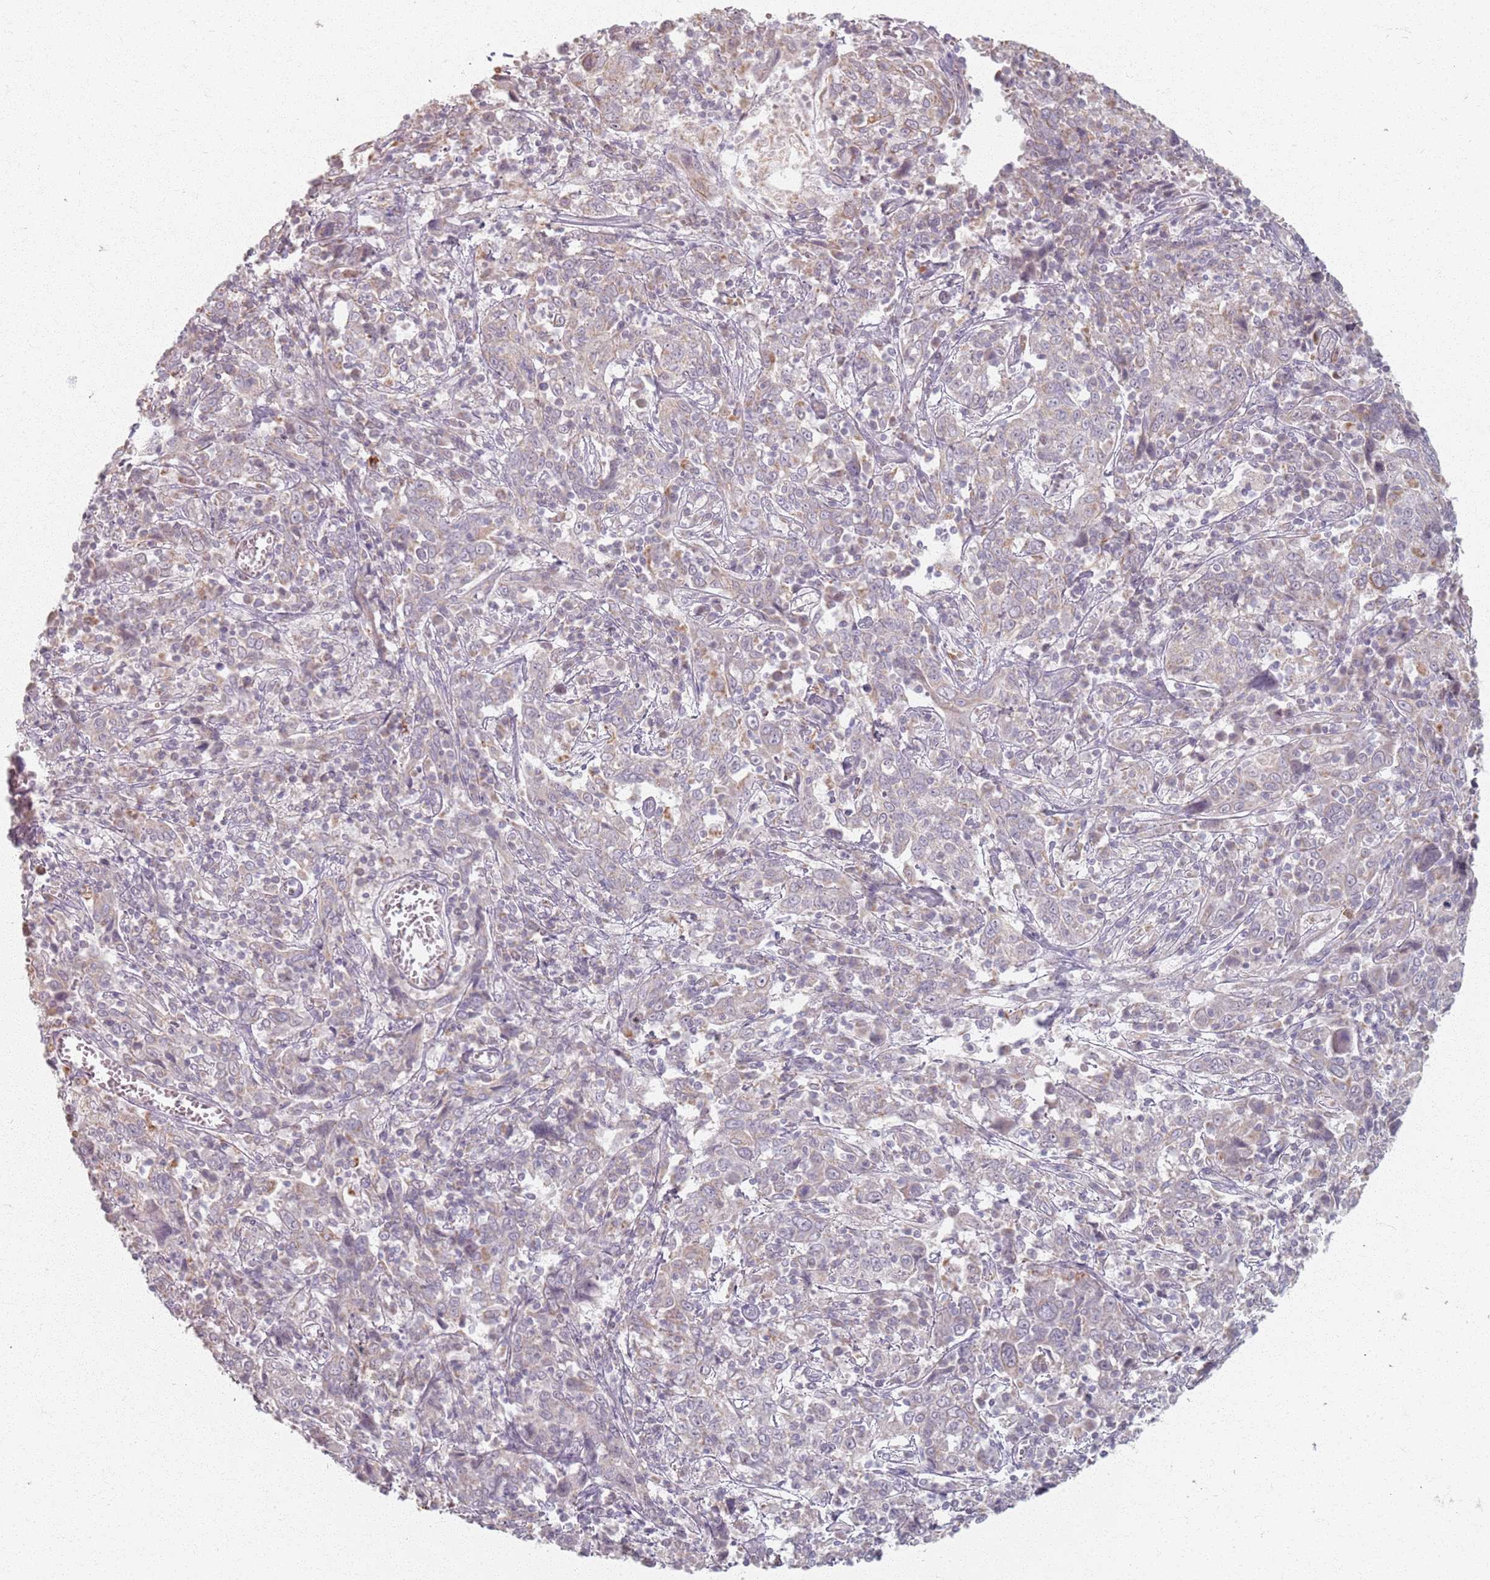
{"staining": {"intensity": "negative", "quantity": "none", "location": "none"}, "tissue": "cervical cancer", "cell_type": "Tumor cells", "image_type": "cancer", "snomed": [{"axis": "morphology", "description": "Squamous cell carcinoma, NOS"}, {"axis": "topography", "description": "Cervix"}], "caption": "Photomicrograph shows no protein positivity in tumor cells of cervical cancer (squamous cell carcinoma) tissue. The staining was performed using DAB to visualize the protein expression in brown, while the nuclei were stained in blue with hematoxylin (Magnification: 20x).", "gene": "PKD2L2", "patient": {"sex": "female", "age": 46}}